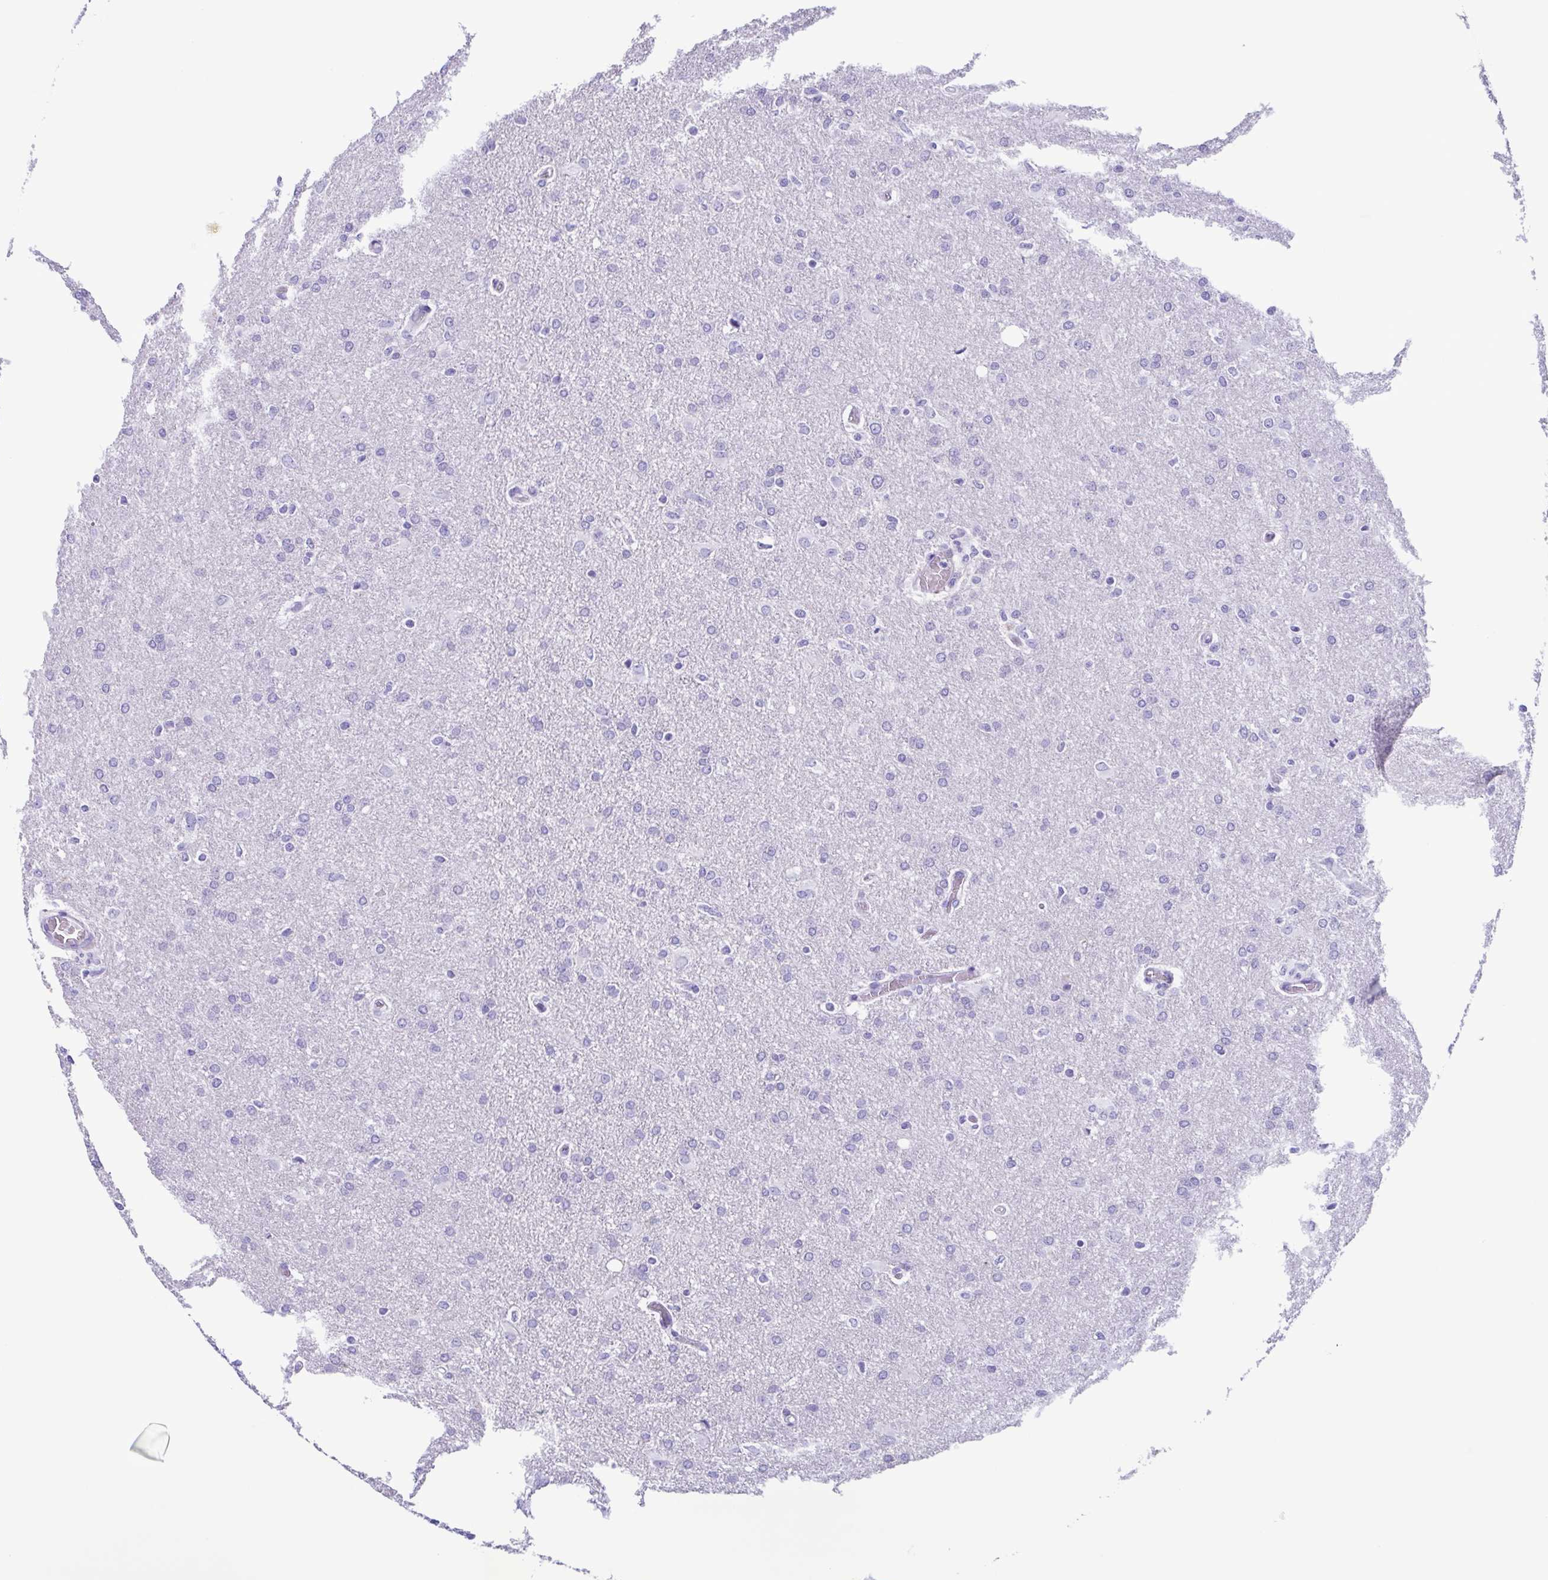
{"staining": {"intensity": "negative", "quantity": "none", "location": "none"}, "tissue": "glioma", "cell_type": "Tumor cells", "image_type": "cancer", "snomed": [{"axis": "morphology", "description": "Glioma, malignant, High grade"}, {"axis": "topography", "description": "Brain"}], "caption": "This is a image of immunohistochemistry (IHC) staining of malignant high-grade glioma, which shows no expression in tumor cells.", "gene": "LTF", "patient": {"sex": "male", "age": 68}}